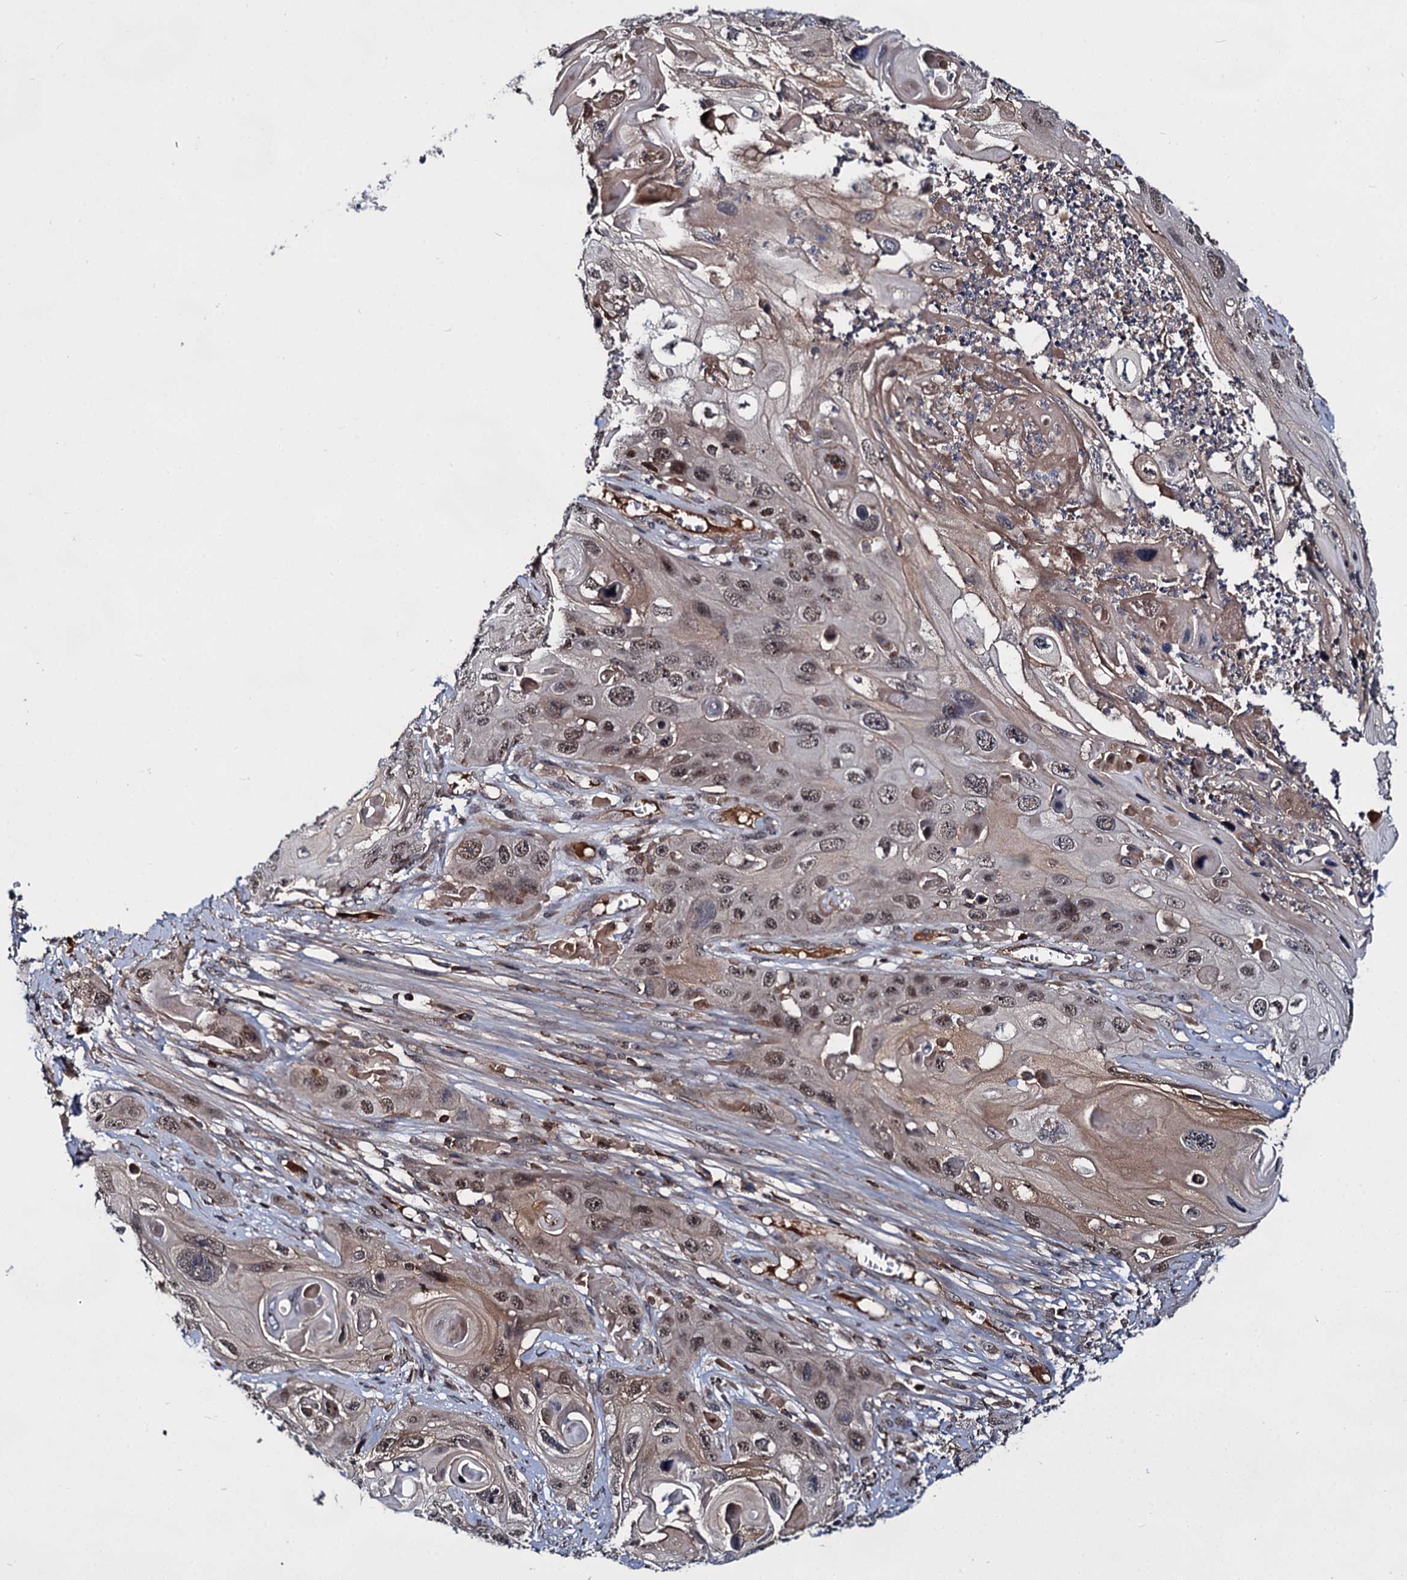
{"staining": {"intensity": "weak", "quantity": ">75%", "location": "nuclear"}, "tissue": "skin cancer", "cell_type": "Tumor cells", "image_type": "cancer", "snomed": [{"axis": "morphology", "description": "Squamous cell carcinoma, NOS"}, {"axis": "topography", "description": "Skin"}], "caption": "Skin cancer stained for a protein (brown) displays weak nuclear positive positivity in approximately >75% of tumor cells.", "gene": "ABLIM1", "patient": {"sex": "male", "age": 55}}